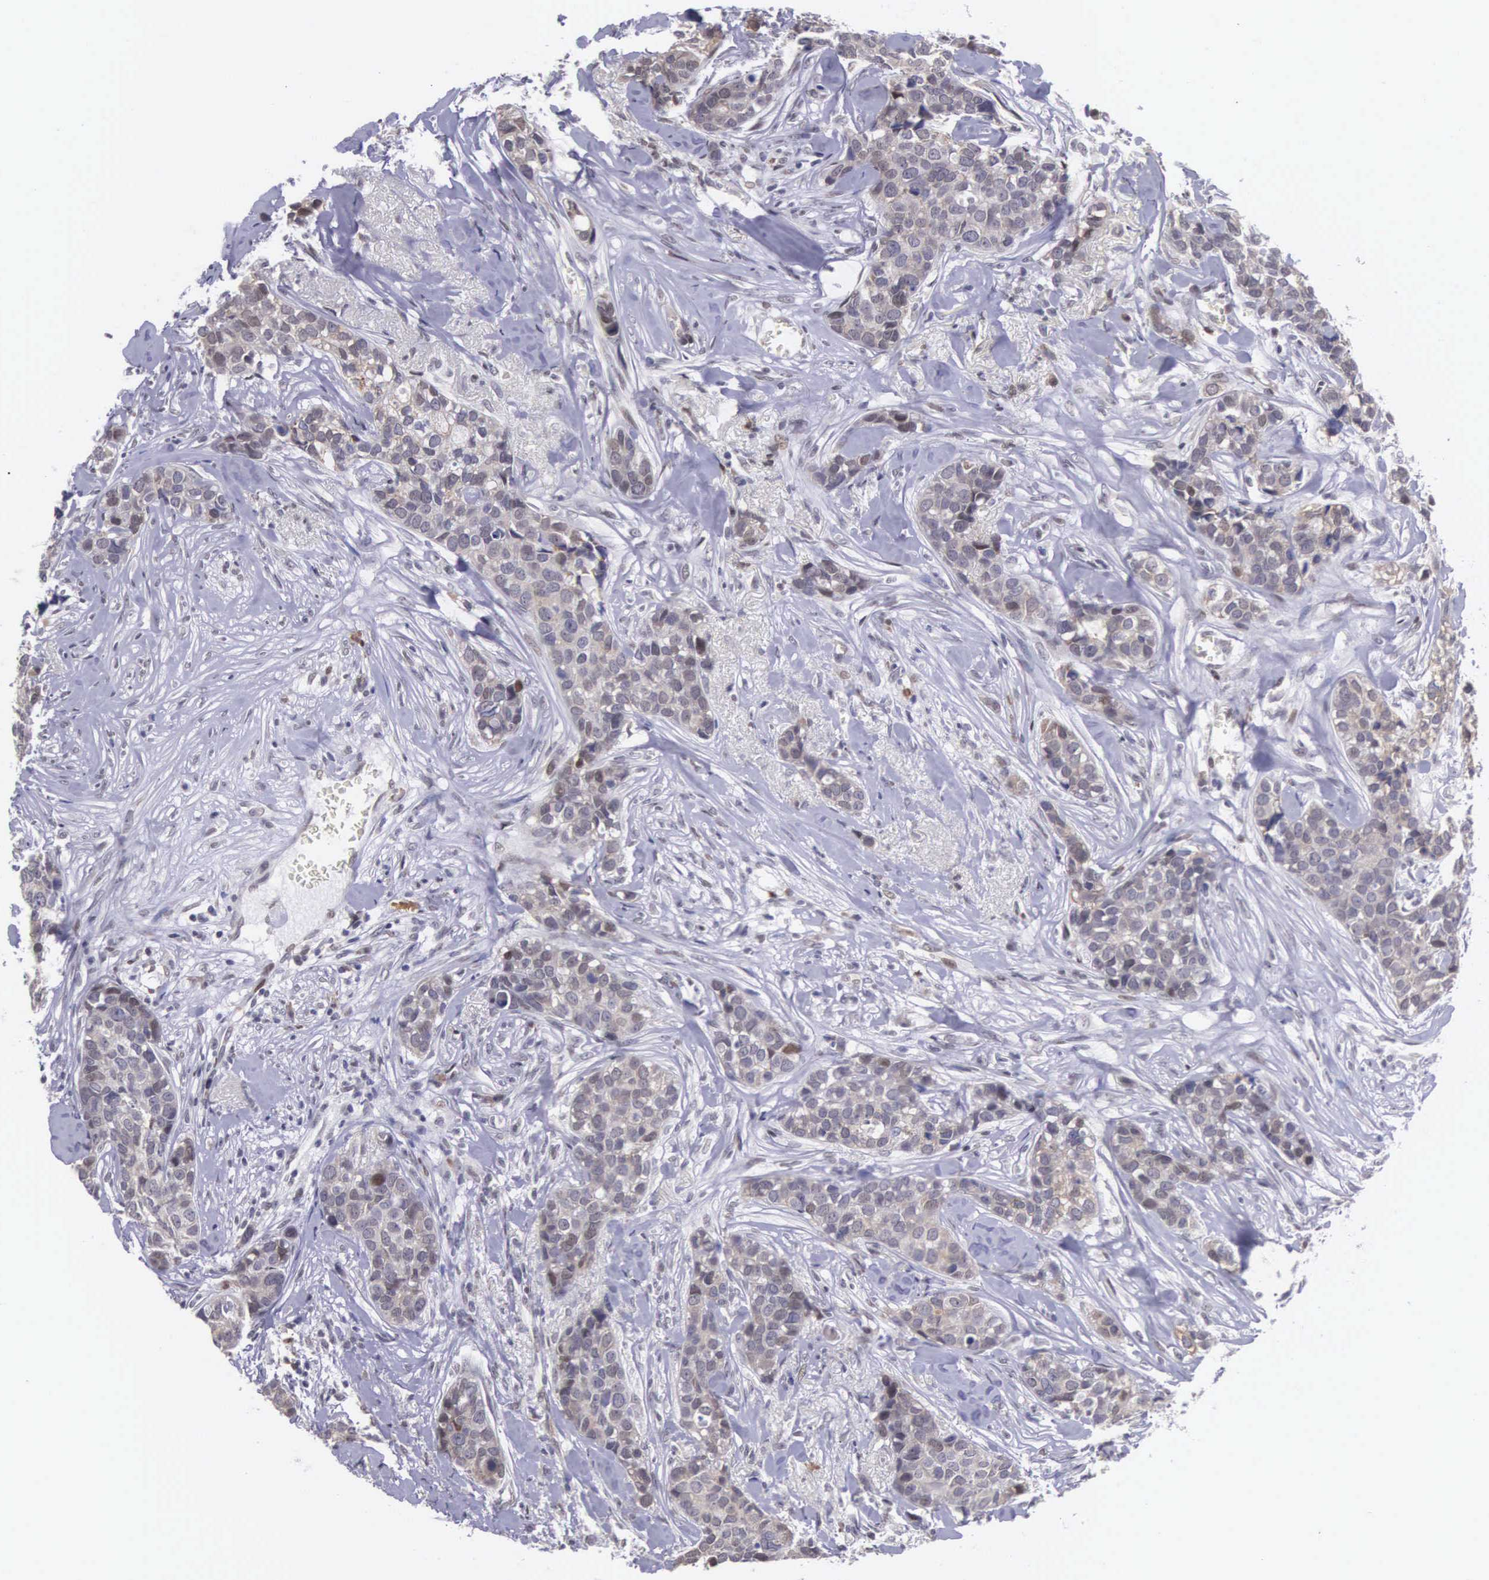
{"staining": {"intensity": "weak", "quantity": "25%-75%", "location": "cytoplasmic/membranous"}, "tissue": "breast cancer", "cell_type": "Tumor cells", "image_type": "cancer", "snomed": [{"axis": "morphology", "description": "Duct carcinoma"}, {"axis": "topography", "description": "Breast"}], "caption": "Immunohistochemistry (IHC) of human intraductal carcinoma (breast) exhibits low levels of weak cytoplasmic/membranous positivity in approximately 25%-75% of tumor cells.", "gene": "SLC25A21", "patient": {"sex": "female", "age": 91}}